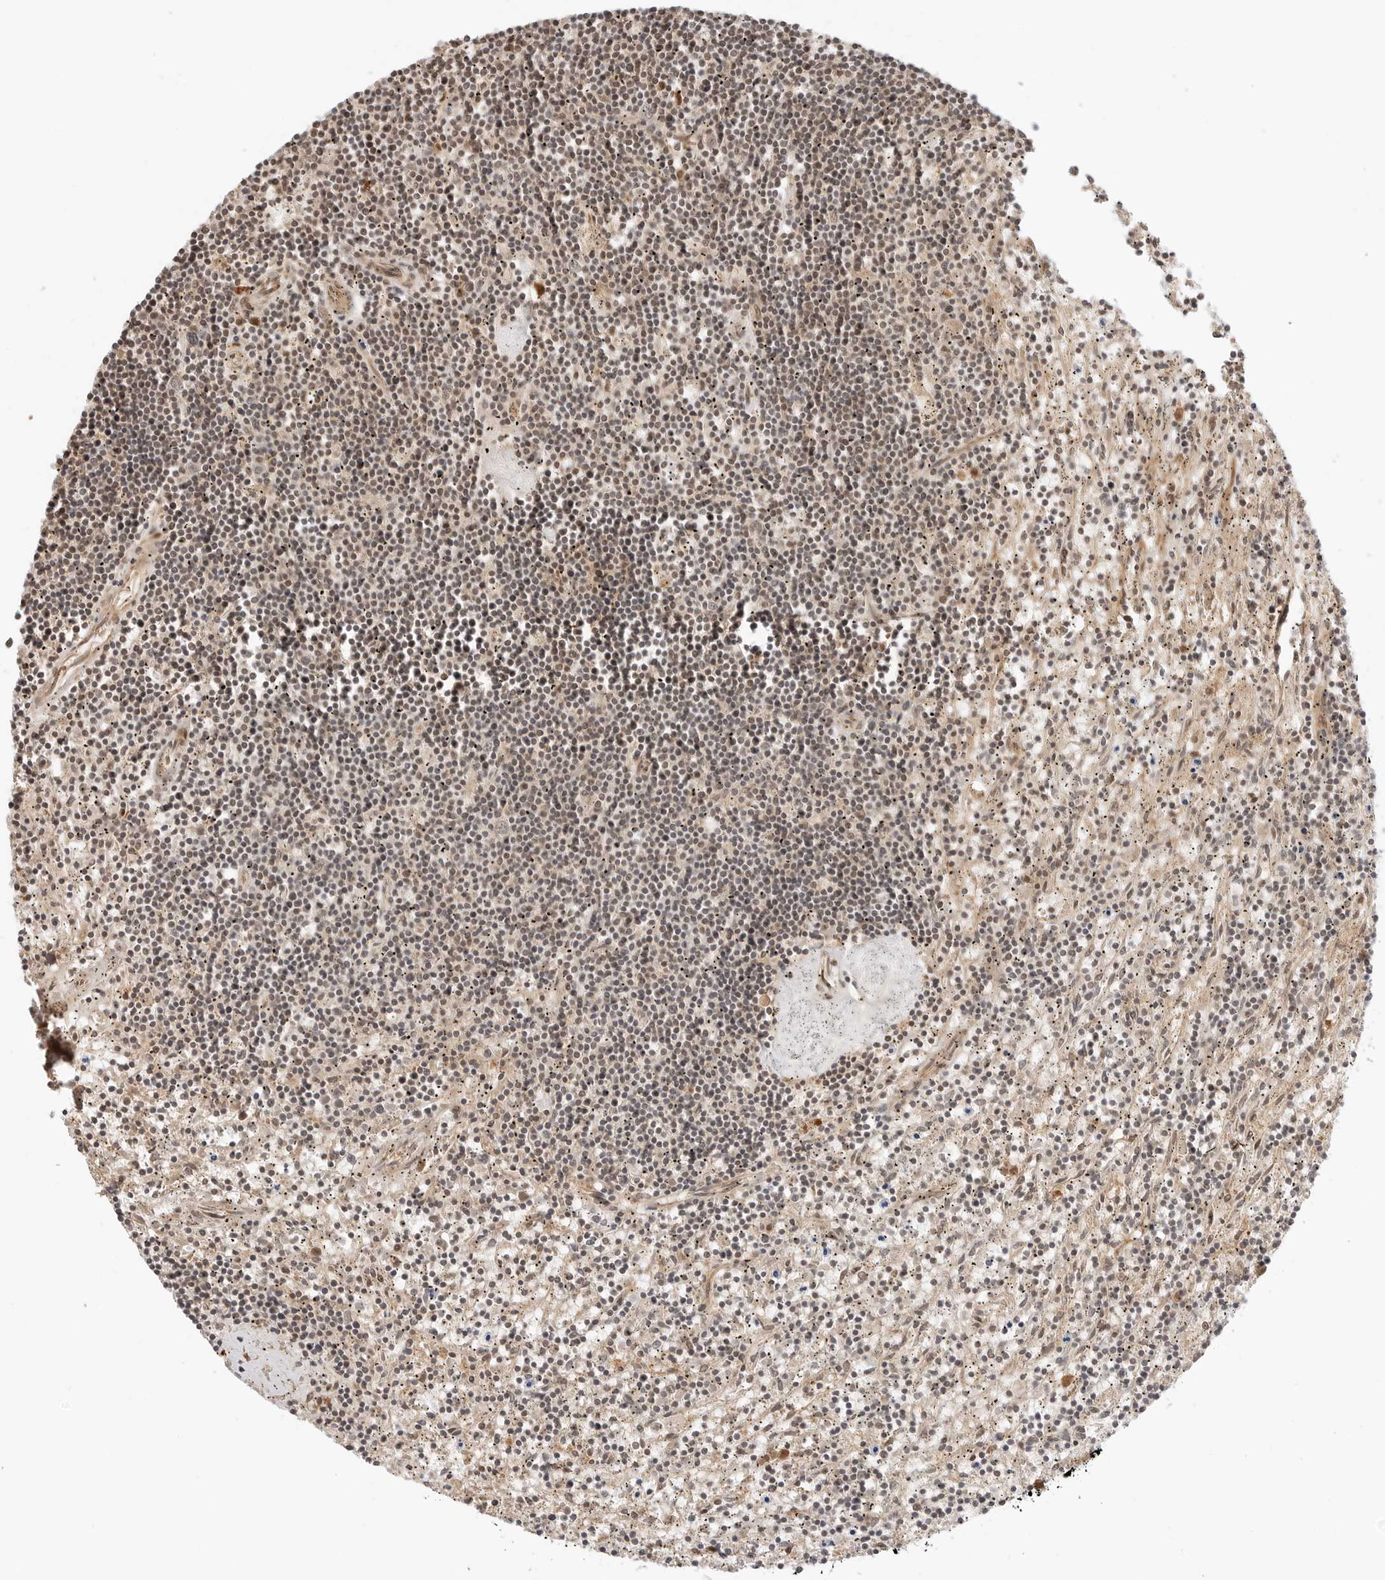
{"staining": {"intensity": "weak", "quantity": "25%-75%", "location": "nuclear"}, "tissue": "lymphoma", "cell_type": "Tumor cells", "image_type": "cancer", "snomed": [{"axis": "morphology", "description": "Malignant lymphoma, non-Hodgkin's type, Low grade"}, {"axis": "topography", "description": "Spleen"}], "caption": "This histopathology image displays IHC staining of human low-grade malignant lymphoma, non-Hodgkin's type, with low weak nuclear expression in approximately 25%-75% of tumor cells.", "gene": "GEM", "patient": {"sex": "male", "age": 76}}